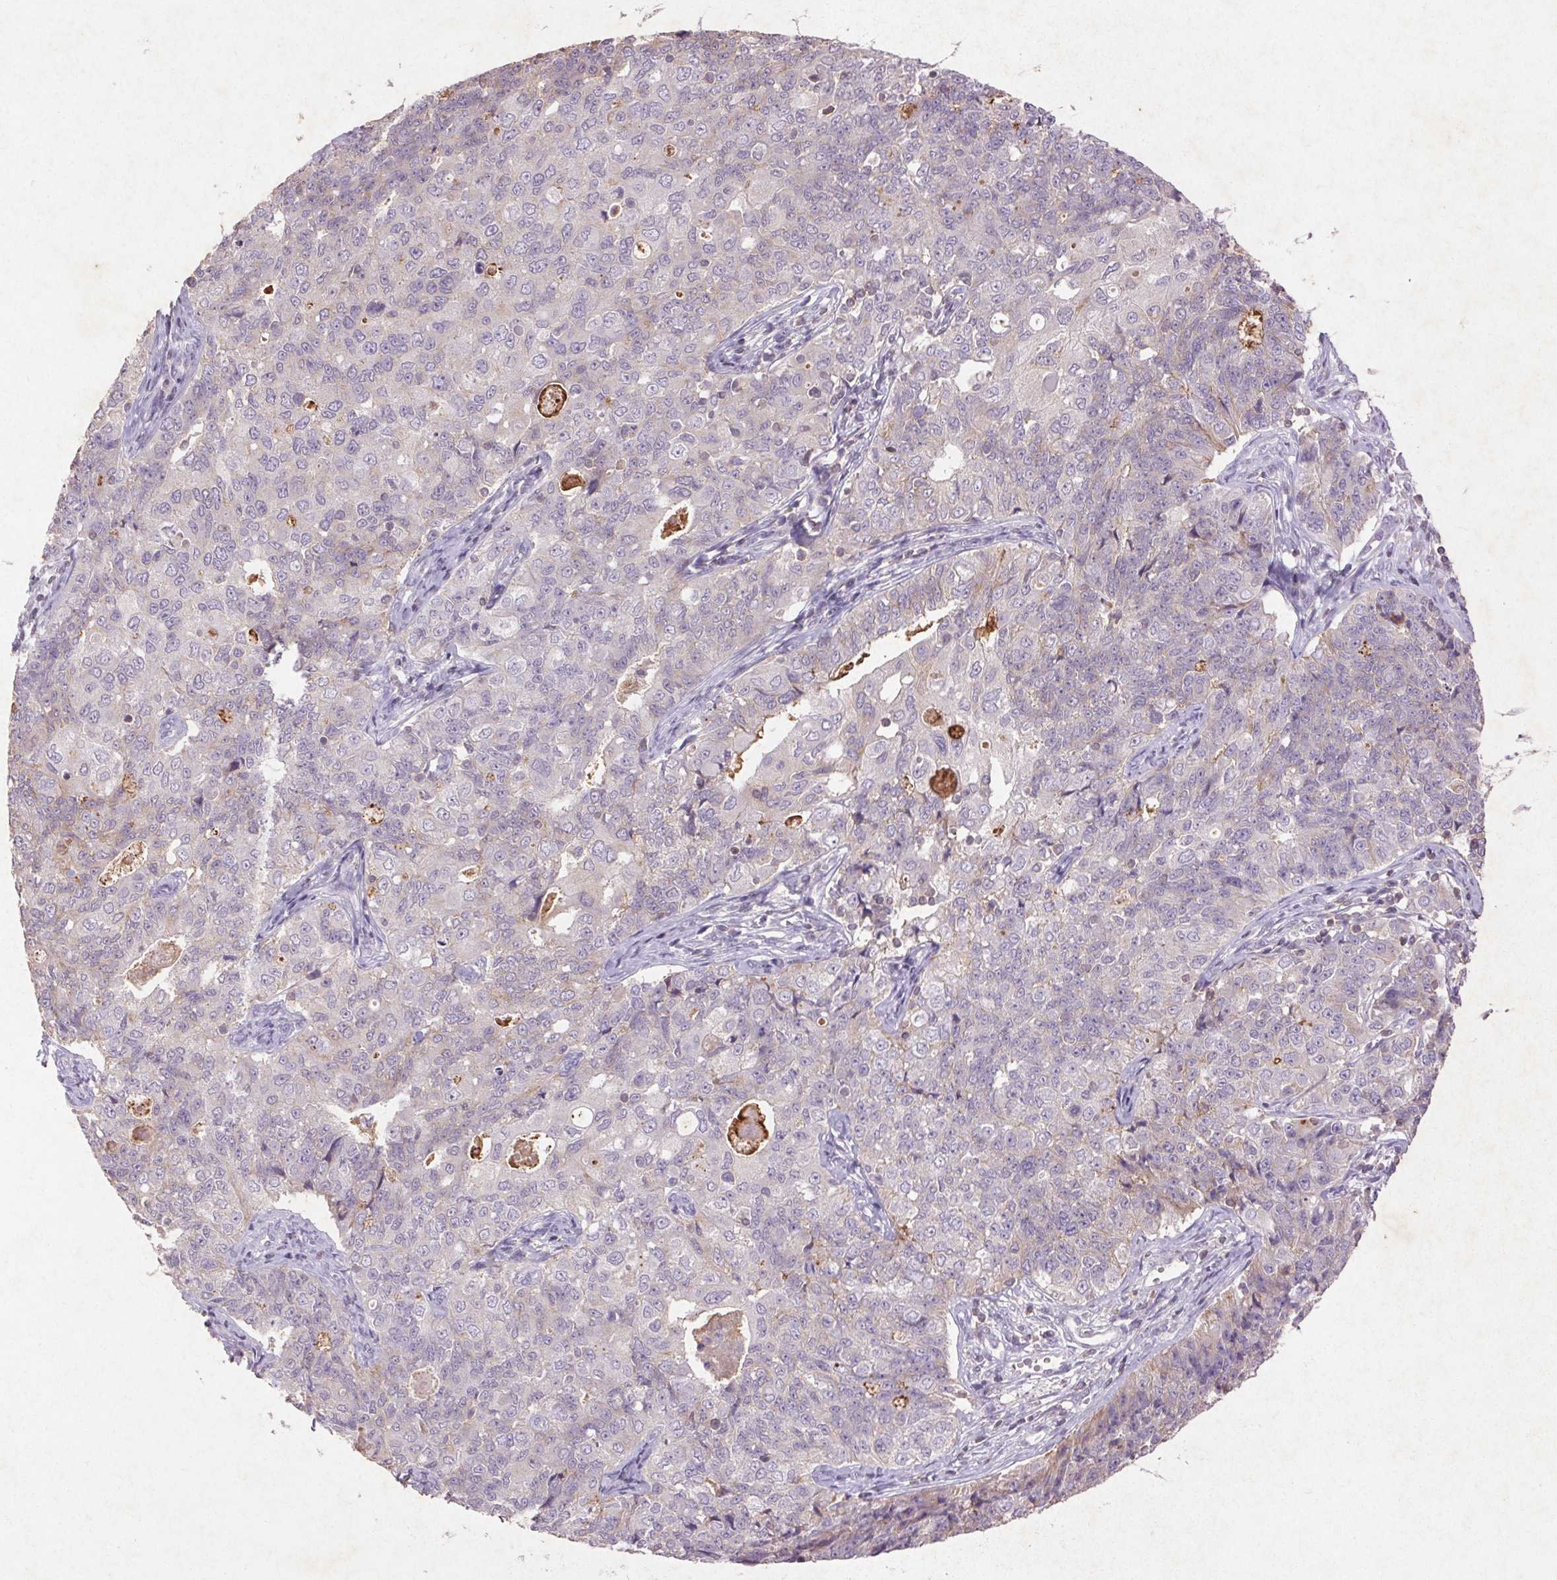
{"staining": {"intensity": "negative", "quantity": "none", "location": "none"}, "tissue": "endometrial cancer", "cell_type": "Tumor cells", "image_type": "cancer", "snomed": [{"axis": "morphology", "description": "Adenocarcinoma, NOS"}, {"axis": "topography", "description": "Endometrium"}], "caption": "This is an immunohistochemistry photomicrograph of human endometrial cancer (adenocarcinoma). There is no expression in tumor cells.", "gene": "FNDC7", "patient": {"sex": "female", "age": 43}}